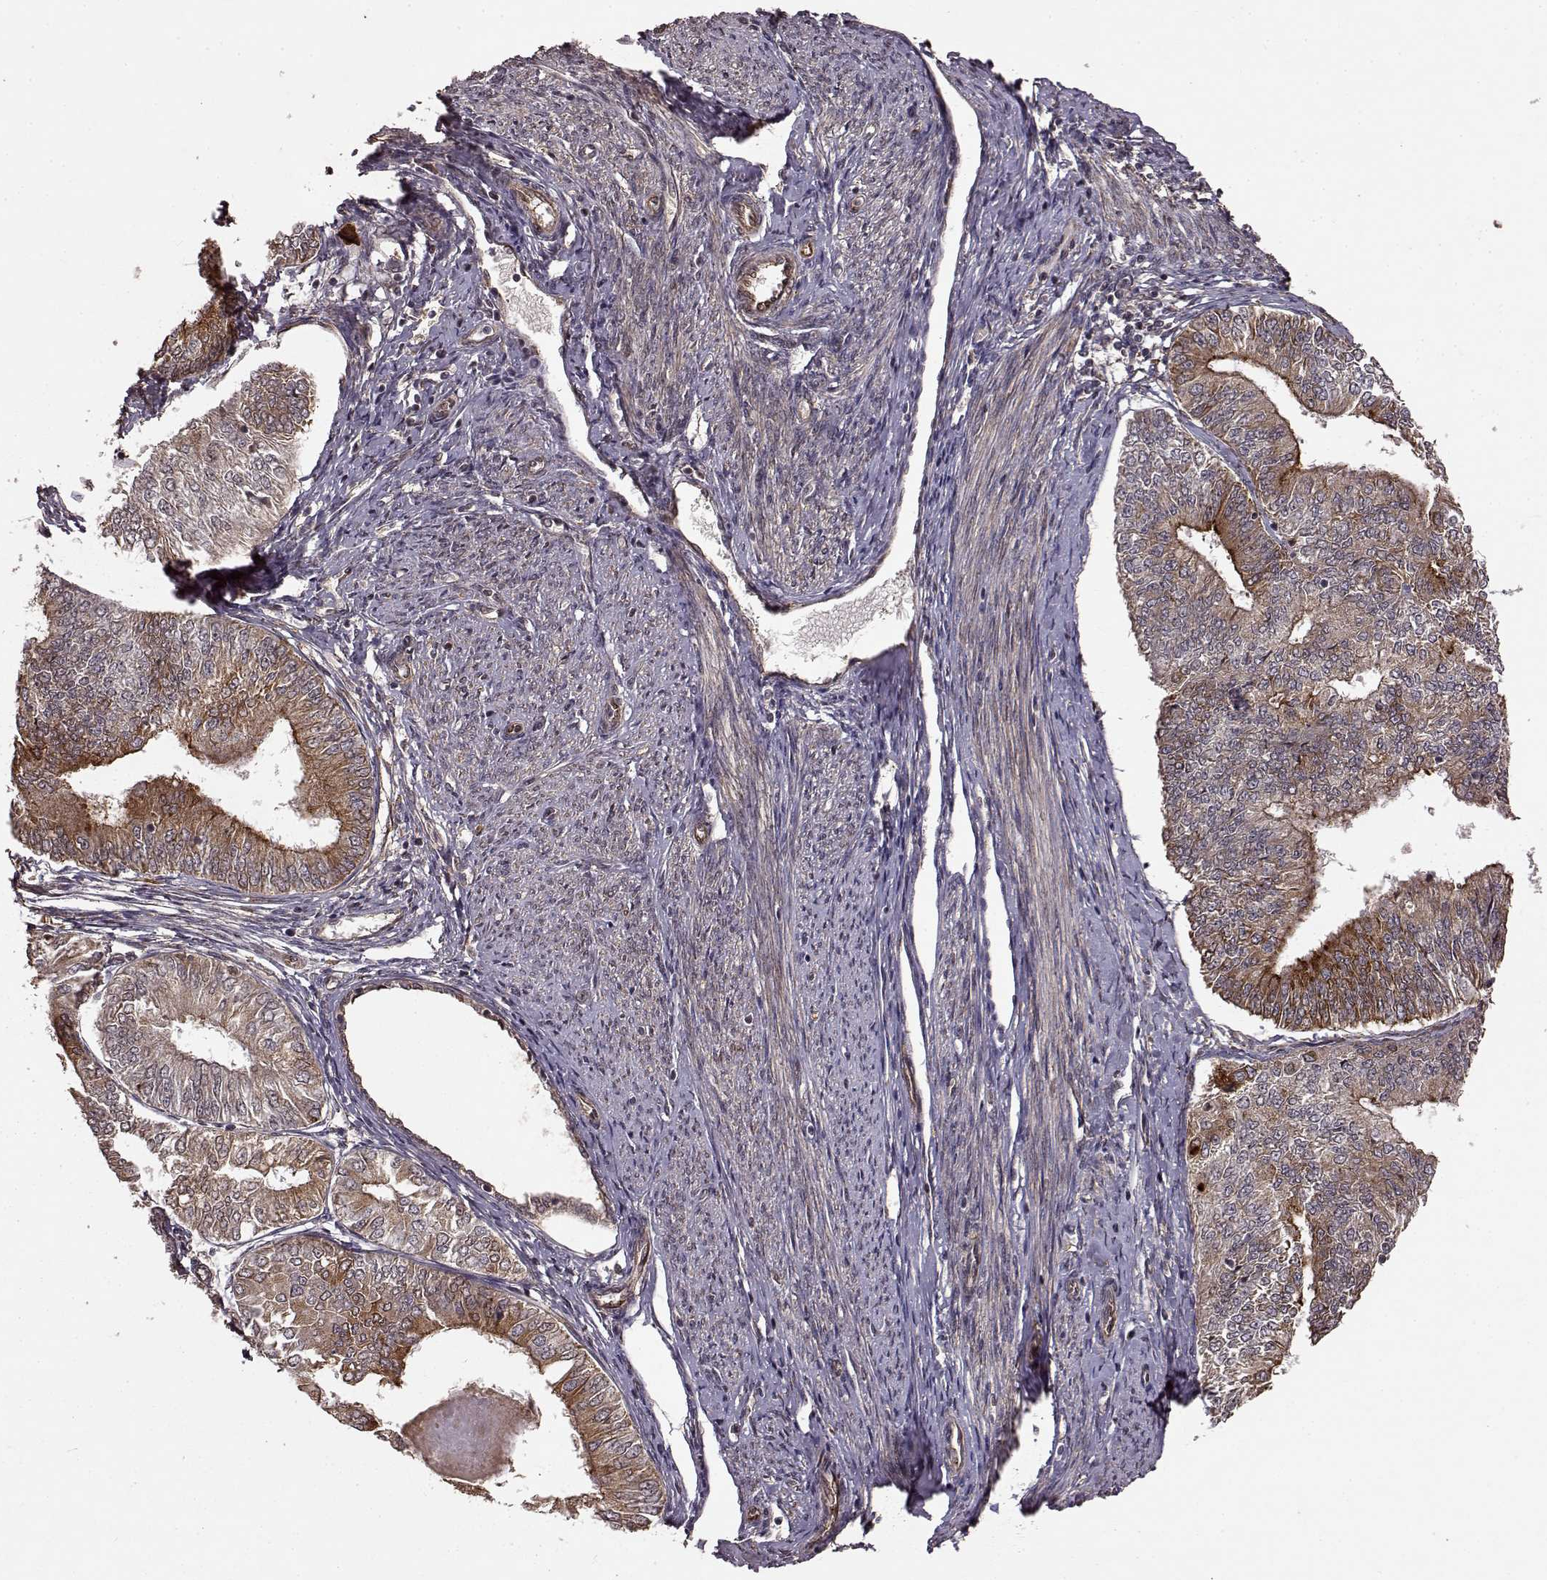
{"staining": {"intensity": "moderate", "quantity": "25%-75%", "location": "cytoplasmic/membranous"}, "tissue": "endometrial cancer", "cell_type": "Tumor cells", "image_type": "cancer", "snomed": [{"axis": "morphology", "description": "Adenocarcinoma, NOS"}, {"axis": "topography", "description": "Endometrium"}], "caption": "Endometrial adenocarcinoma stained with a brown dye reveals moderate cytoplasmic/membranous positive staining in about 25%-75% of tumor cells.", "gene": "FSTL1", "patient": {"sex": "female", "age": 58}}